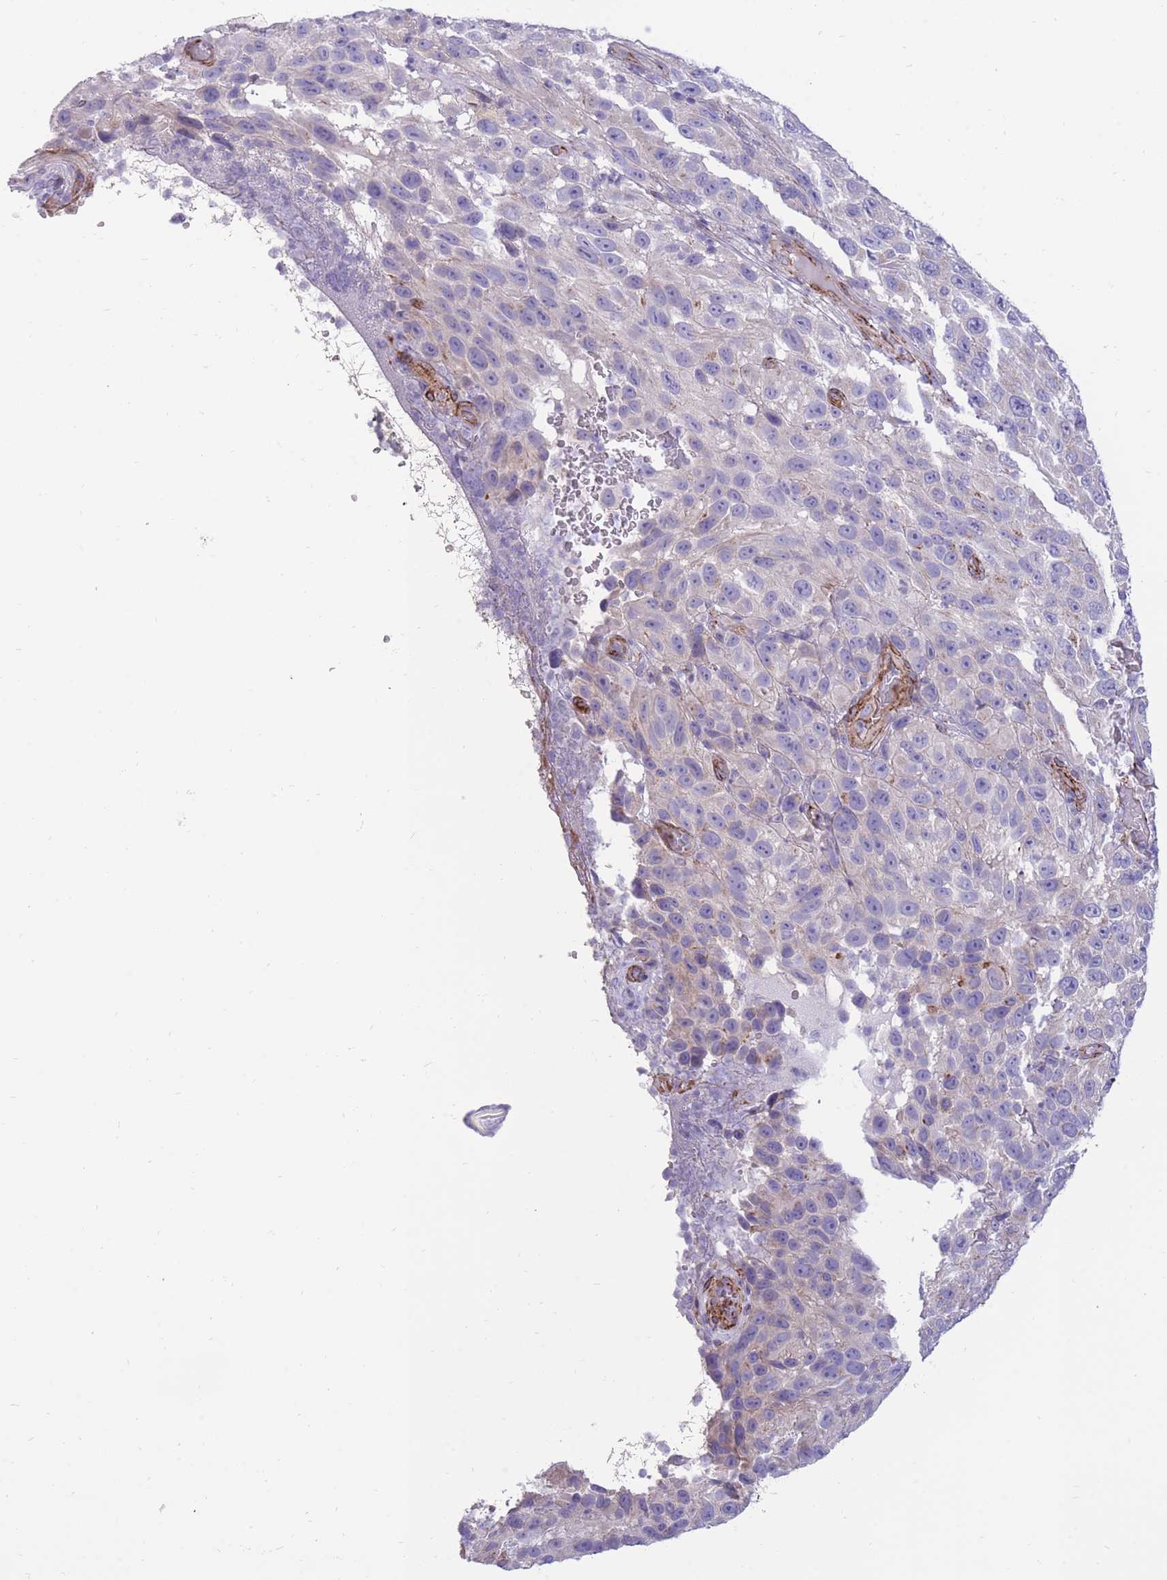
{"staining": {"intensity": "negative", "quantity": "none", "location": "none"}, "tissue": "melanoma", "cell_type": "Tumor cells", "image_type": "cancer", "snomed": [{"axis": "morphology", "description": "Malignant melanoma, NOS"}, {"axis": "topography", "description": "Skin"}], "caption": "This is an immunohistochemistry histopathology image of human melanoma. There is no staining in tumor cells.", "gene": "RGS11", "patient": {"sex": "female", "age": 96}}